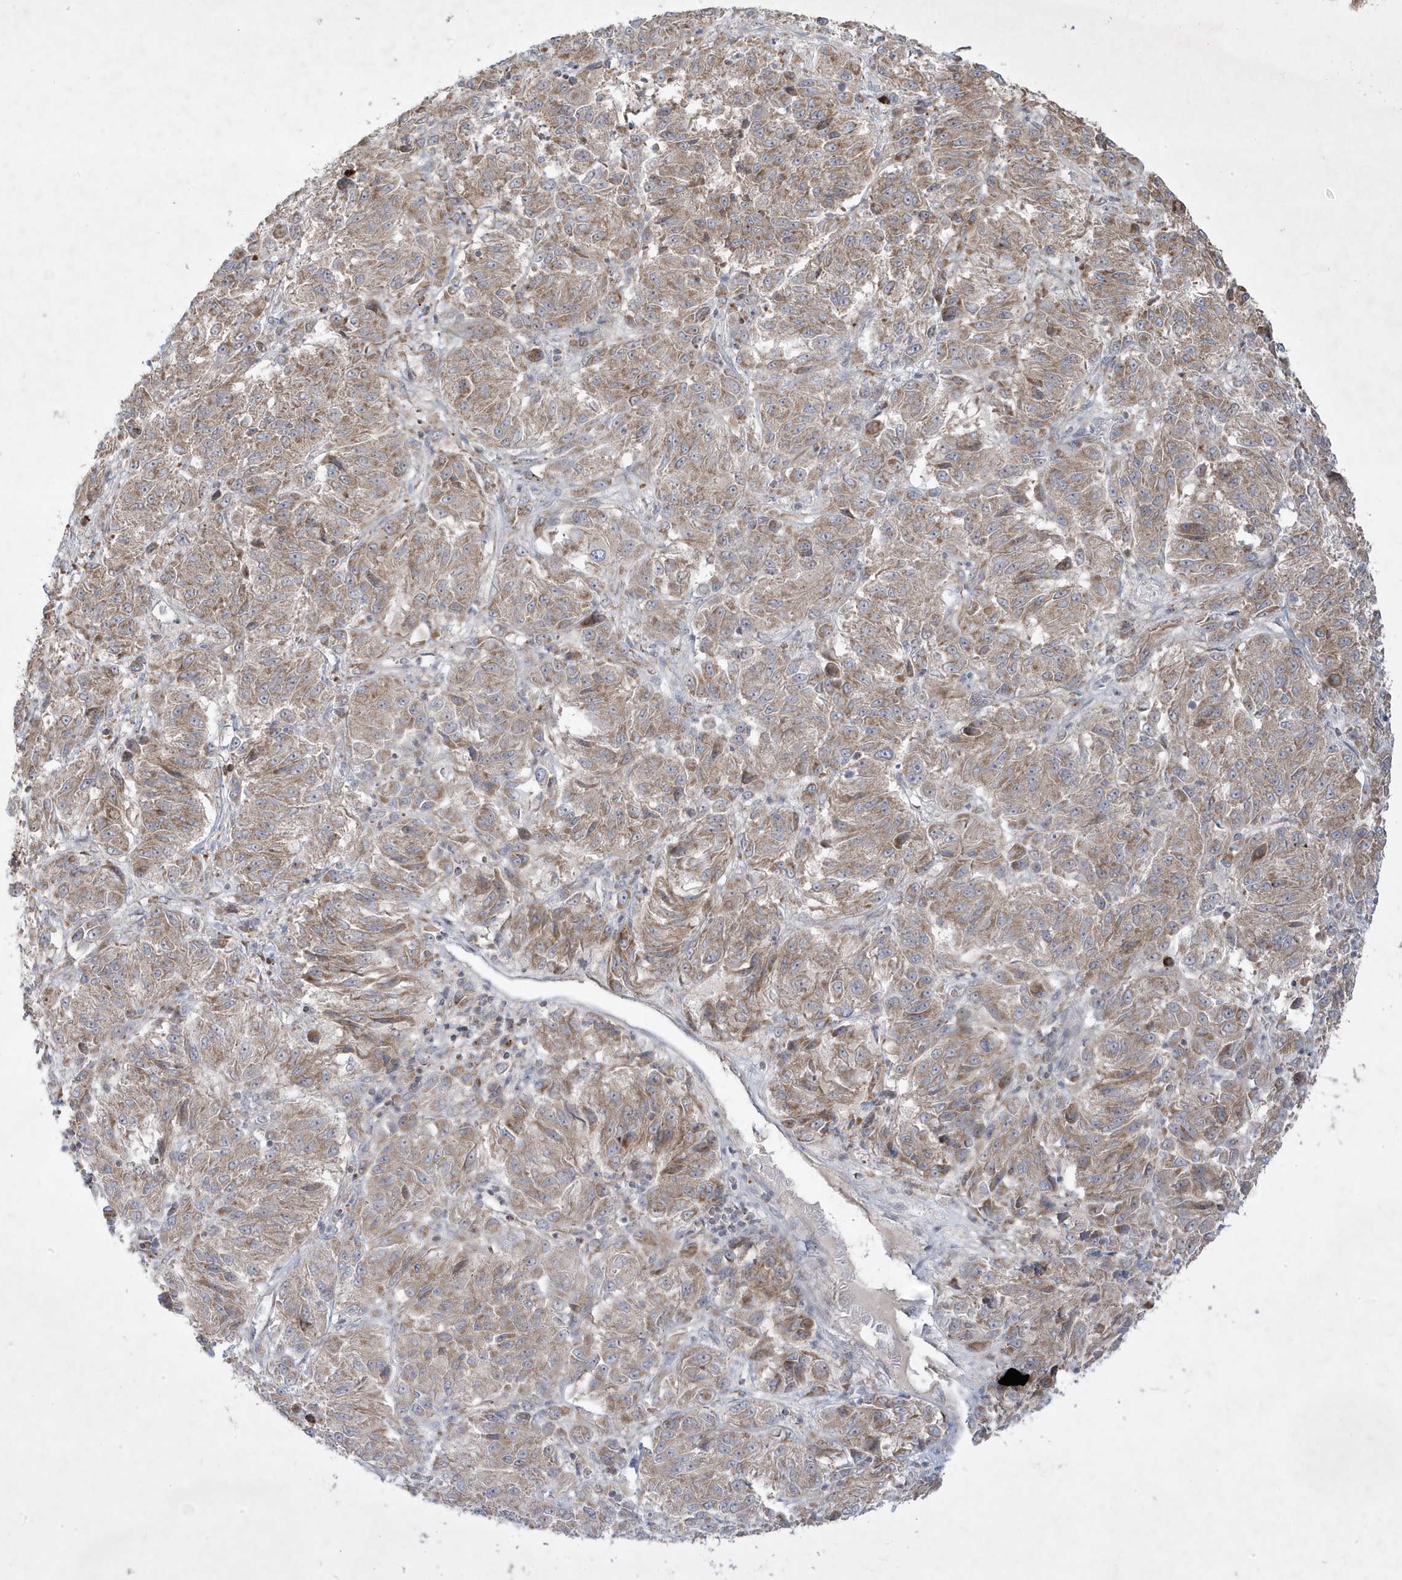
{"staining": {"intensity": "weak", "quantity": ">75%", "location": "cytoplasmic/membranous"}, "tissue": "melanoma", "cell_type": "Tumor cells", "image_type": "cancer", "snomed": [{"axis": "morphology", "description": "Malignant melanoma, Metastatic site"}, {"axis": "topography", "description": "Lung"}], "caption": "Protein staining shows weak cytoplasmic/membranous staining in approximately >75% of tumor cells in malignant melanoma (metastatic site).", "gene": "ADAMTSL3", "patient": {"sex": "male", "age": 64}}